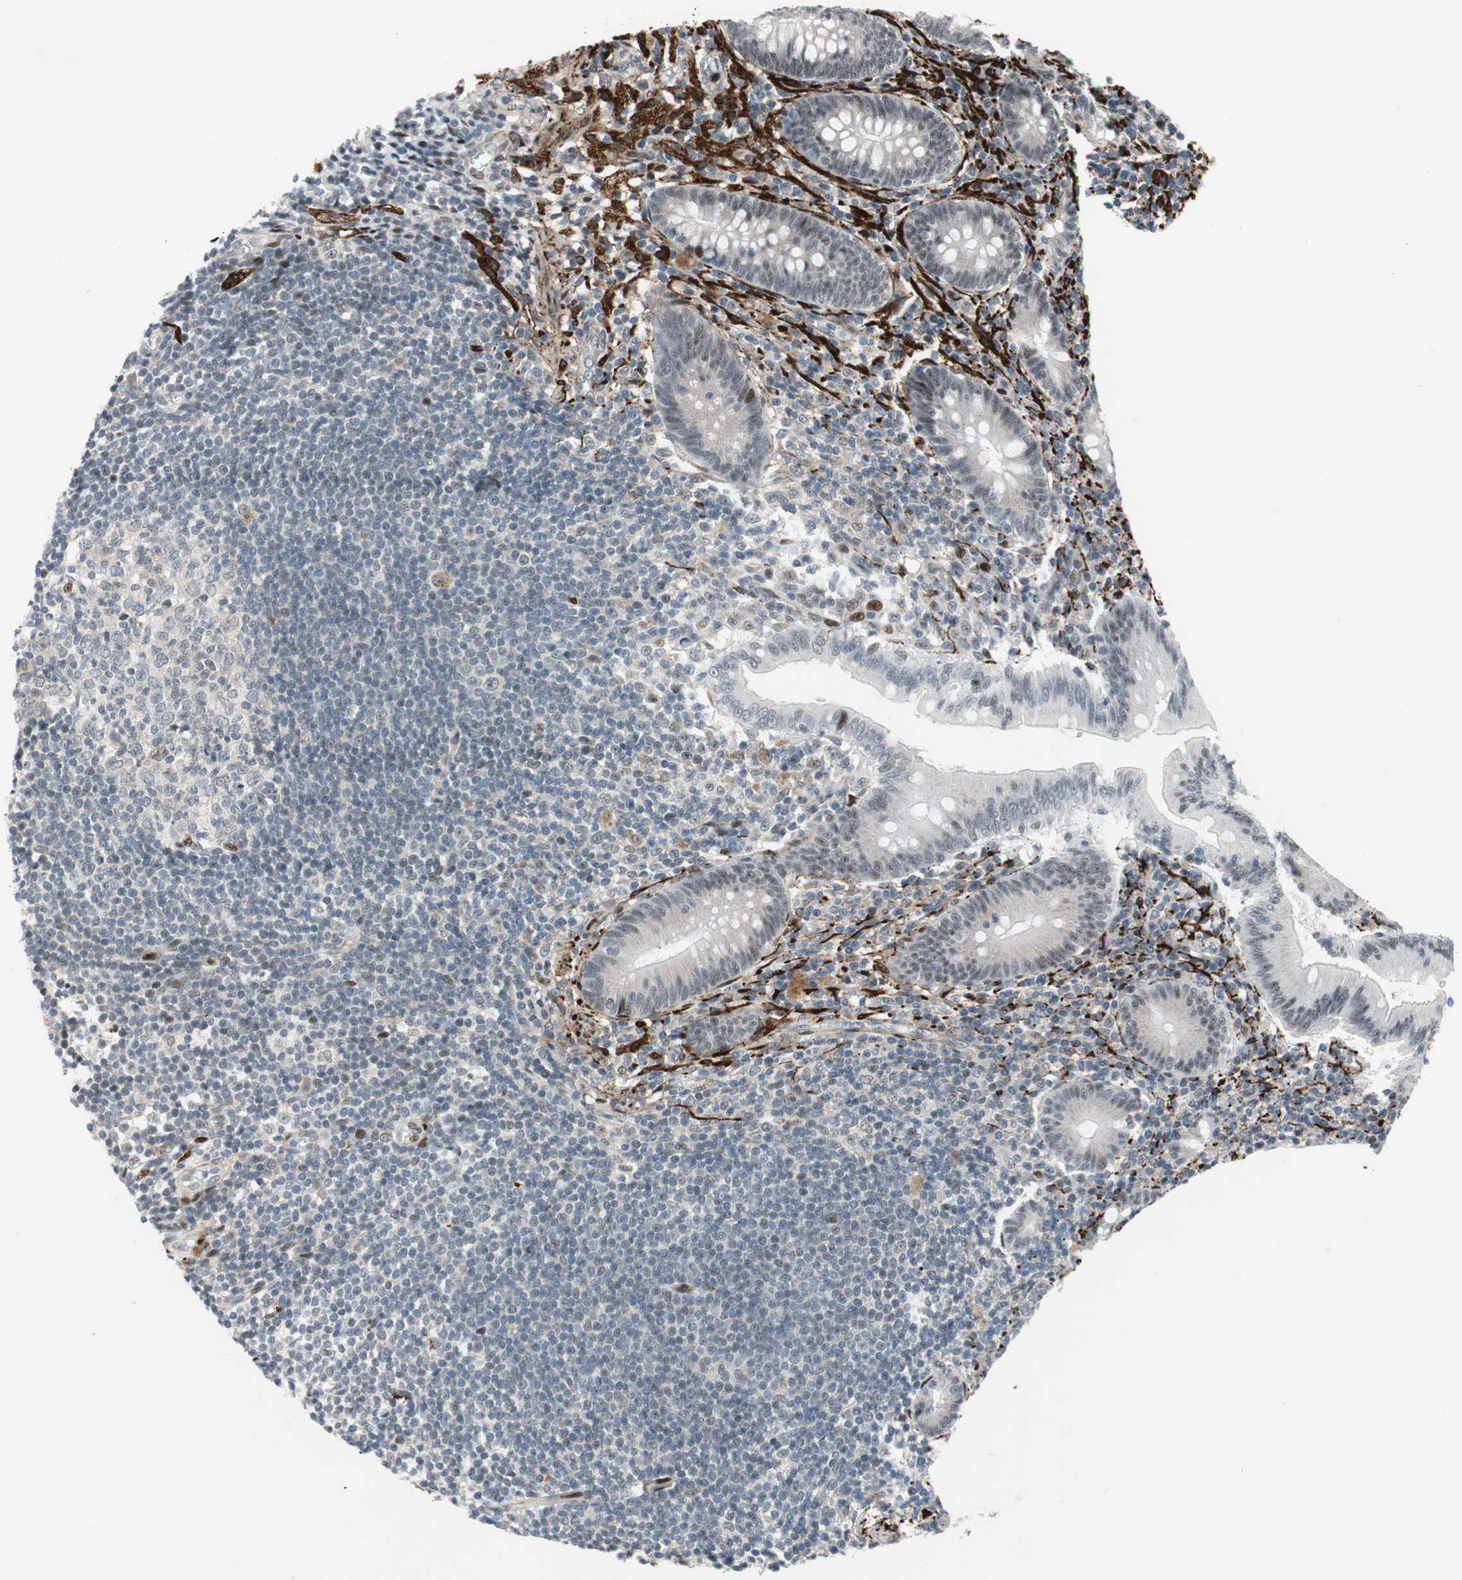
{"staining": {"intensity": "weak", "quantity": "25%-75%", "location": "nuclear"}, "tissue": "appendix", "cell_type": "Glandular cells", "image_type": "normal", "snomed": [{"axis": "morphology", "description": "Normal tissue, NOS"}, {"axis": "morphology", "description": "Inflammation, NOS"}, {"axis": "topography", "description": "Appendix"}], "caption": "DAB (3,3'-diaminobenzidine) immunohistochemical staining of unremarkable appendix reveals weak nuclear protein expression in about 25%-75% of glandular cells.", "gene": "FBXO44", "patient": {"sex": "male", "age": 46}}